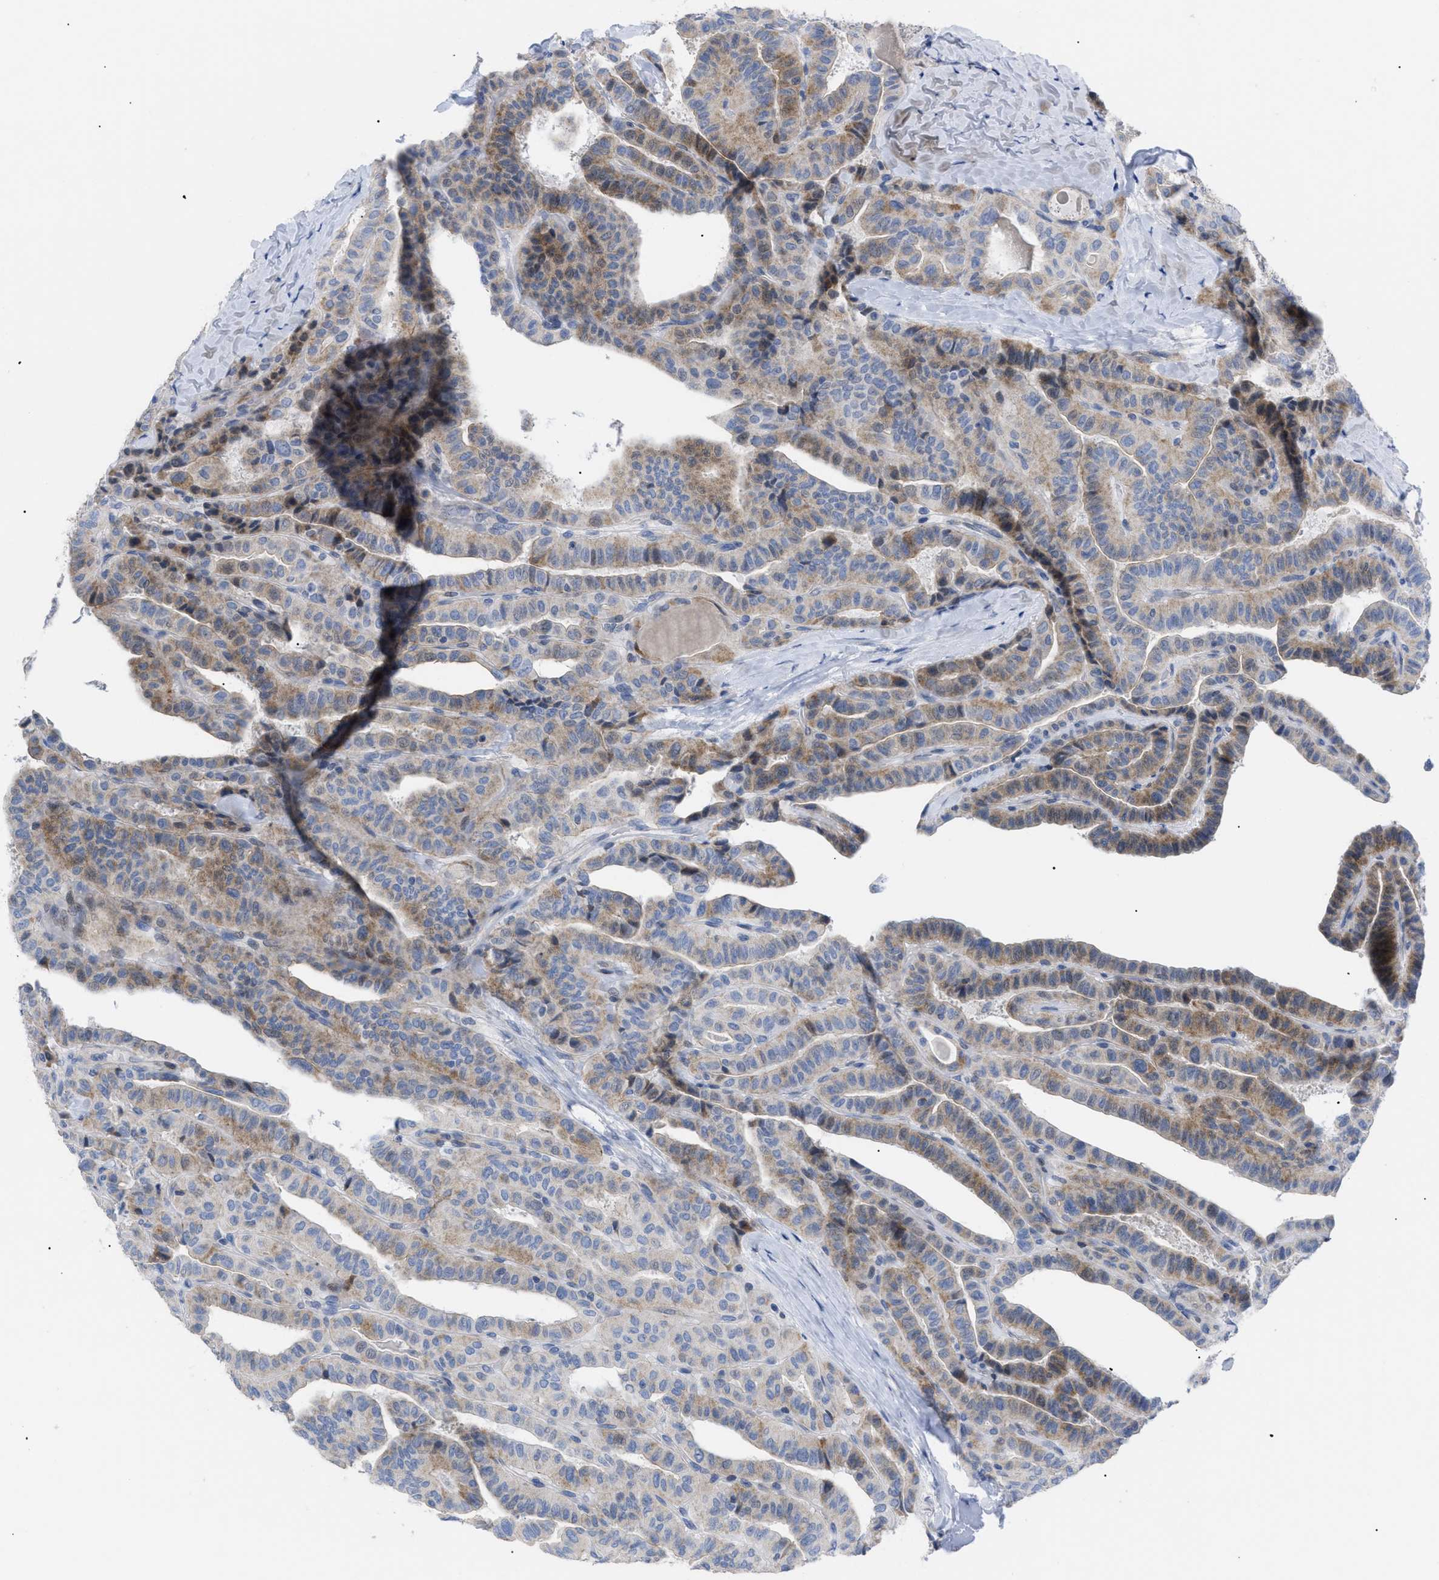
{"staining": {"intensity": "moderate", "quantity": "25%-75%", "location": "cytoplasmic/membranous"}, "tissue": "thyroid cancer", "cell_type": "Tumor cells", "image_type": "cancer", "snomed": [{"axis": "morphology", "description": "Papillary adenocarcinoma, NOS"}, {"axis": "topography", "description": "Thyroid gland"}], "caption": "Immunohistochemical staining of thyroid papillary adenocarcinoma demonstrates medium levels of moderate cytoplasmic/membranous expression in approximately 25%-75% of tumor cells.", "gene": "CAV3", "patient": {"sex": "male", "age": 77}}